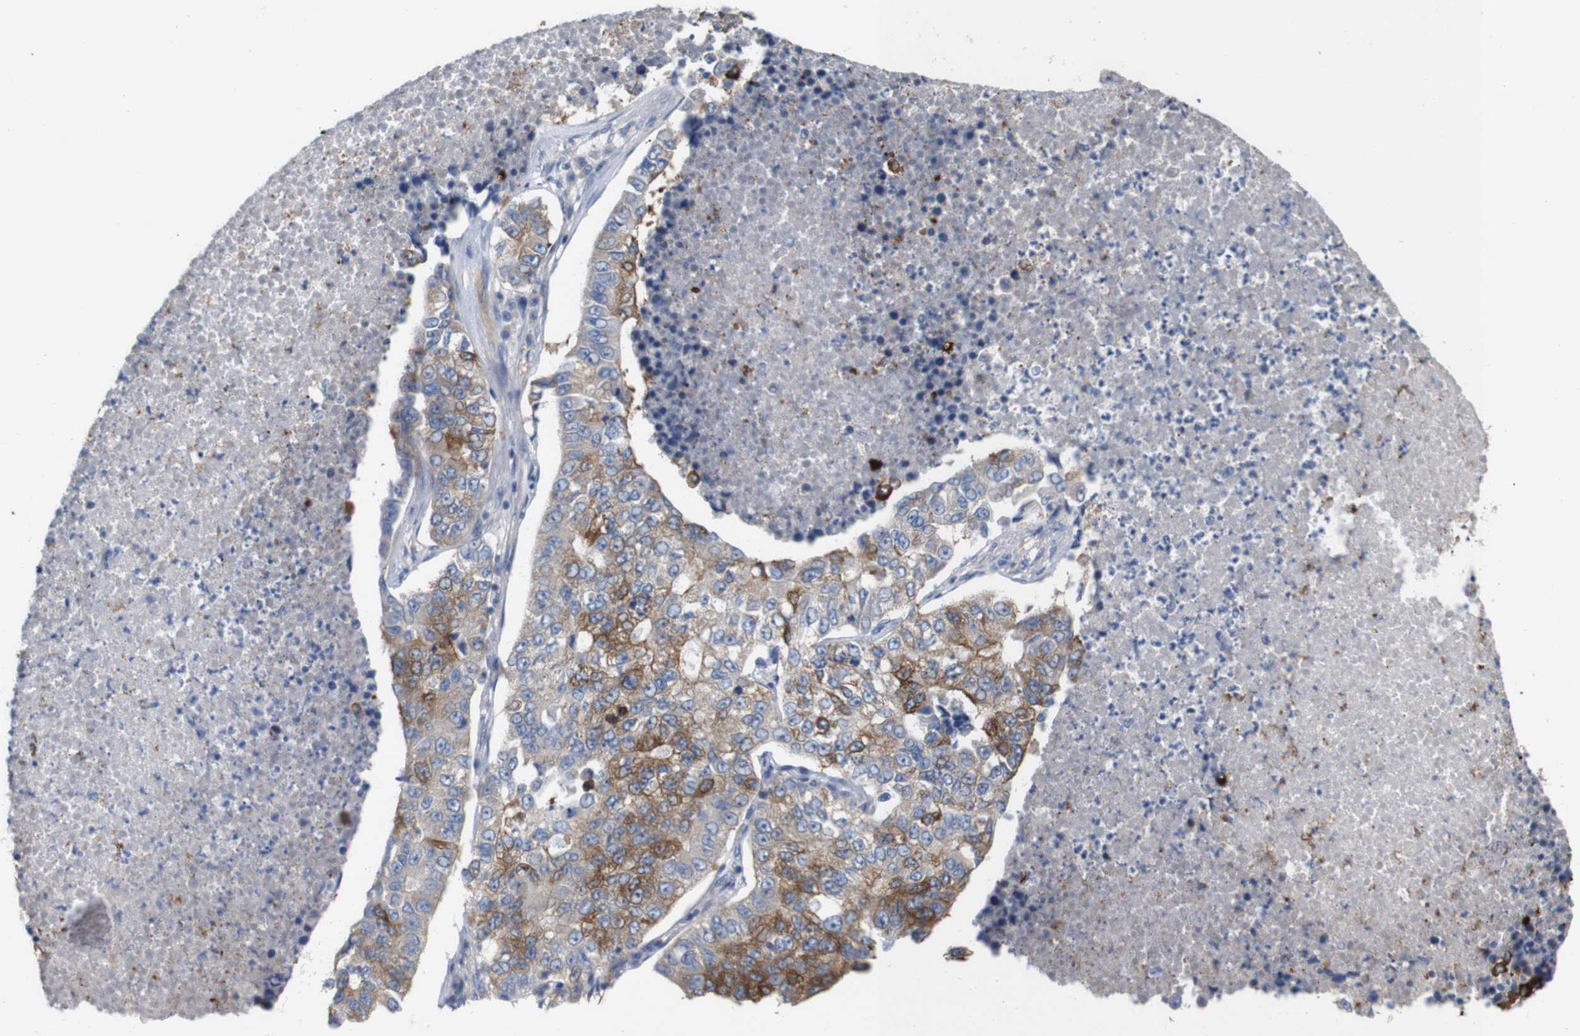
{"staining": {"intensity": "moderate", "quantity": "25%-75%", "location": "cytoplasmic/membranous"}, "tissue": "lung cancer", "cell_type": "Tumor cells", "image_type": "cancer", "snomed": [{"axis": "morphology", "description": "Adenocarcinoma, NOS"}, {"axis": "topography", "description": "Lung"}], "caption": "IHC photomicrograph of lung adenocarcinoma stained for a protein (brown), which exhibits medium levels of moderate cytoplasmic/membranous positivity in approximately 25%-75% of tumor cells.", "gene": "MYEOV", "patient": {"sex": "male", "age": 49}}